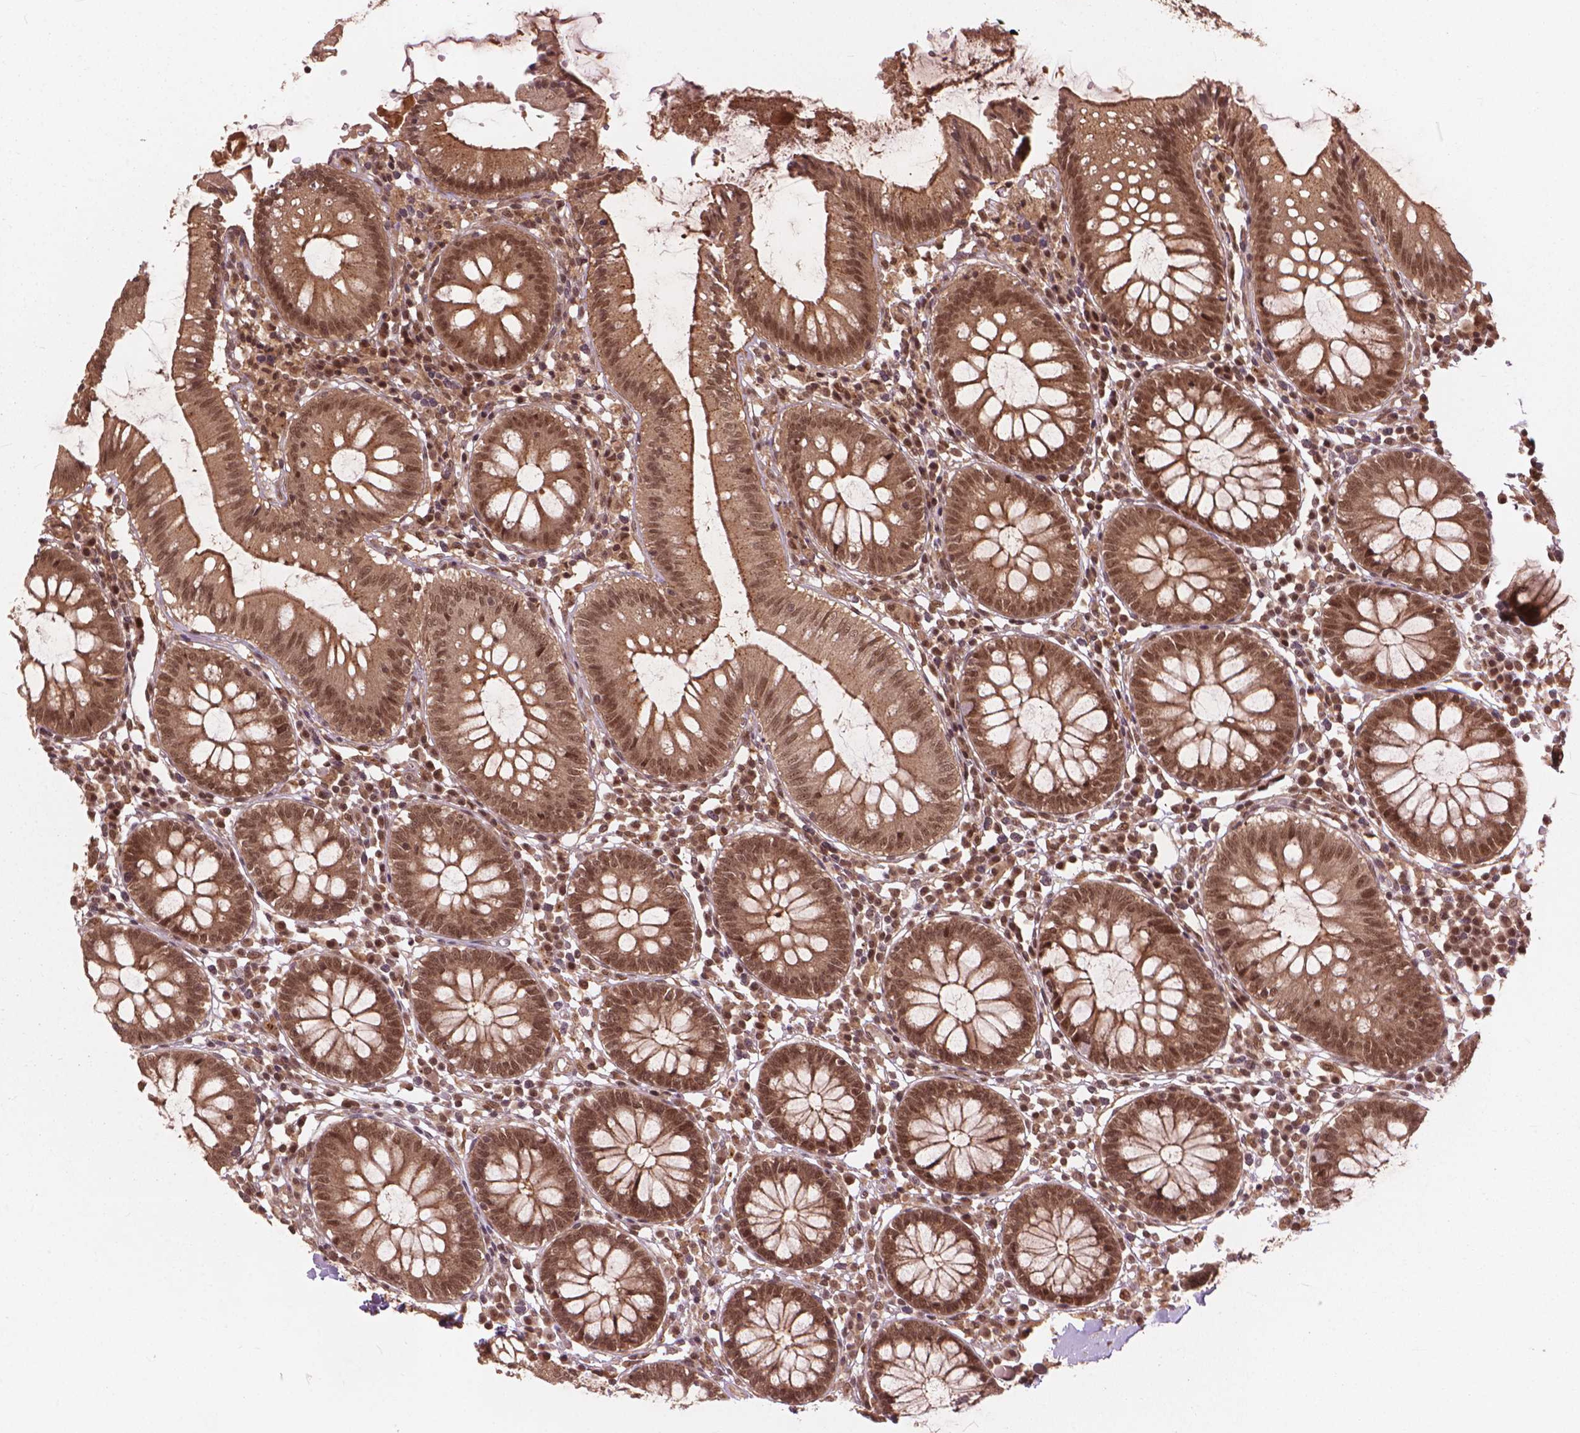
{"staining": {"intensity": "moderate", "quantity": ">75%", "location": "nuclear"}, "tissue": "colon", "cell_type": "Endothelial cells", "image_type": "normal", "snomed": [{"axis": "morphology", "description": "Normal tissue, NOS"}, {"axis": "morphology", "description": "Adenocarcinoma, NOS"}, {"axis": "topography", "description": "Colon"}], "caption": "Endothelial cells display medium levels of moderate nuclear staining in about >75% of cells in normal colon.", "gene": "SSU72", "patient": {"sex": "male", "age": 83}}